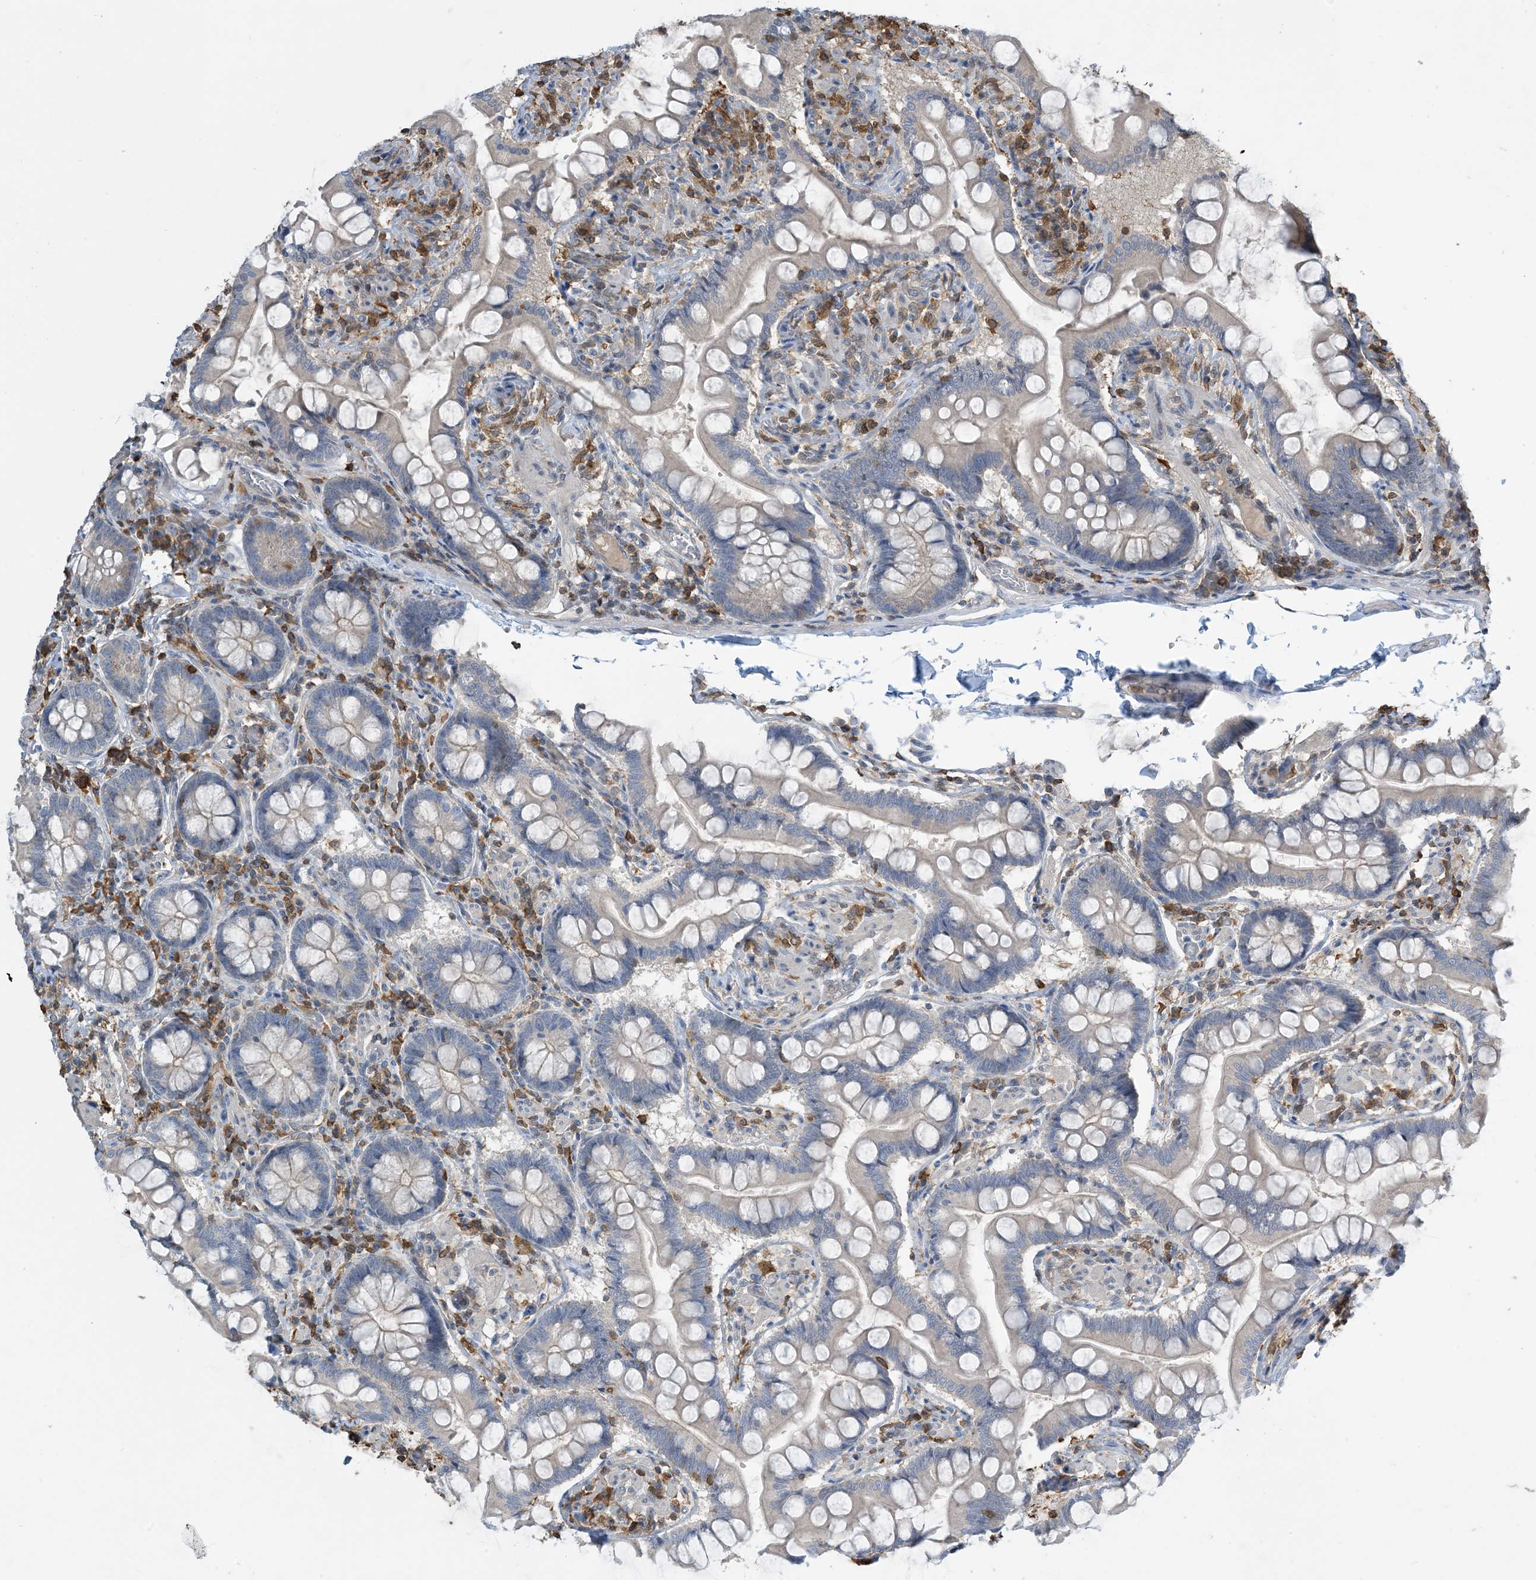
{"staining": {"intensity": "negative", "quantity": "none", "location": "none"}, "tissue": "small intestine", "cell_type": "Glandular cells", "image_type": "normal", "snomed": [{"axis": "morphology", "description": "Normal tissue, NOS"}, {"axis": "topography", "description": "Small intestine"}], "caption": "Photomicrograph shows no protein staining in glandular cells of unremarkable small intestine.", "gene": "TMSB4X", "patient": {"sex": "male", "age": 41}}